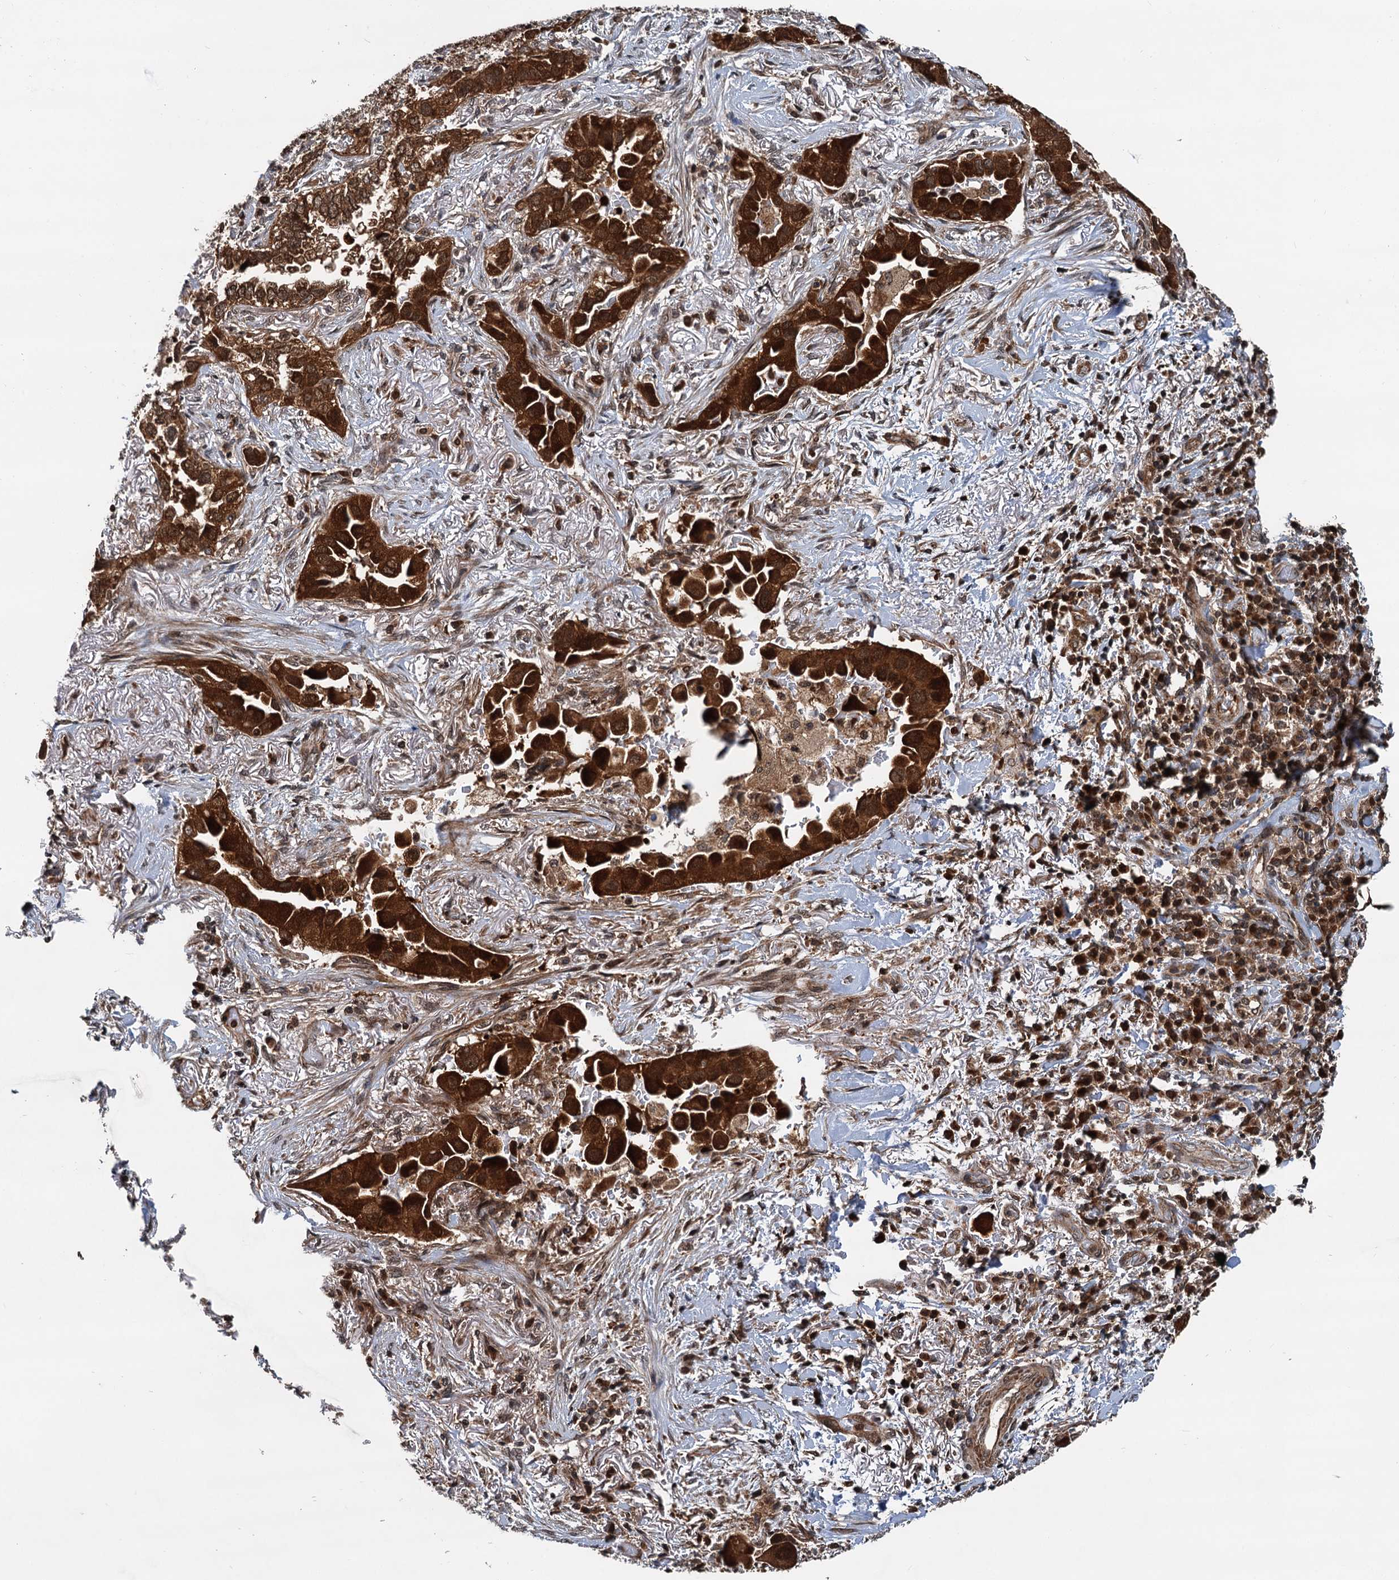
{"staining": {"intensity": "strong", "quantity": ">75%", "location": "cytoplasmic/membranous,nuclear"}, "tissue": "lung cancer", "cell_type": "Tumor cells", "image_type": "cancer", "snomed": [{"axis": "morphology", "description": "Adenocarcinoma, NOS"}, {"axis": "topography", "description": "Lung"}], "caption": "IHC micrograph of adenocarcinoma (lung) stained for a protein (brown), which exhibits high levels of strong cytoplasmic/membranous and nuclear expression in about >75% of tumor cells.", "gene": "STUB1", "patient": {"sex": "female", "age": 76}}